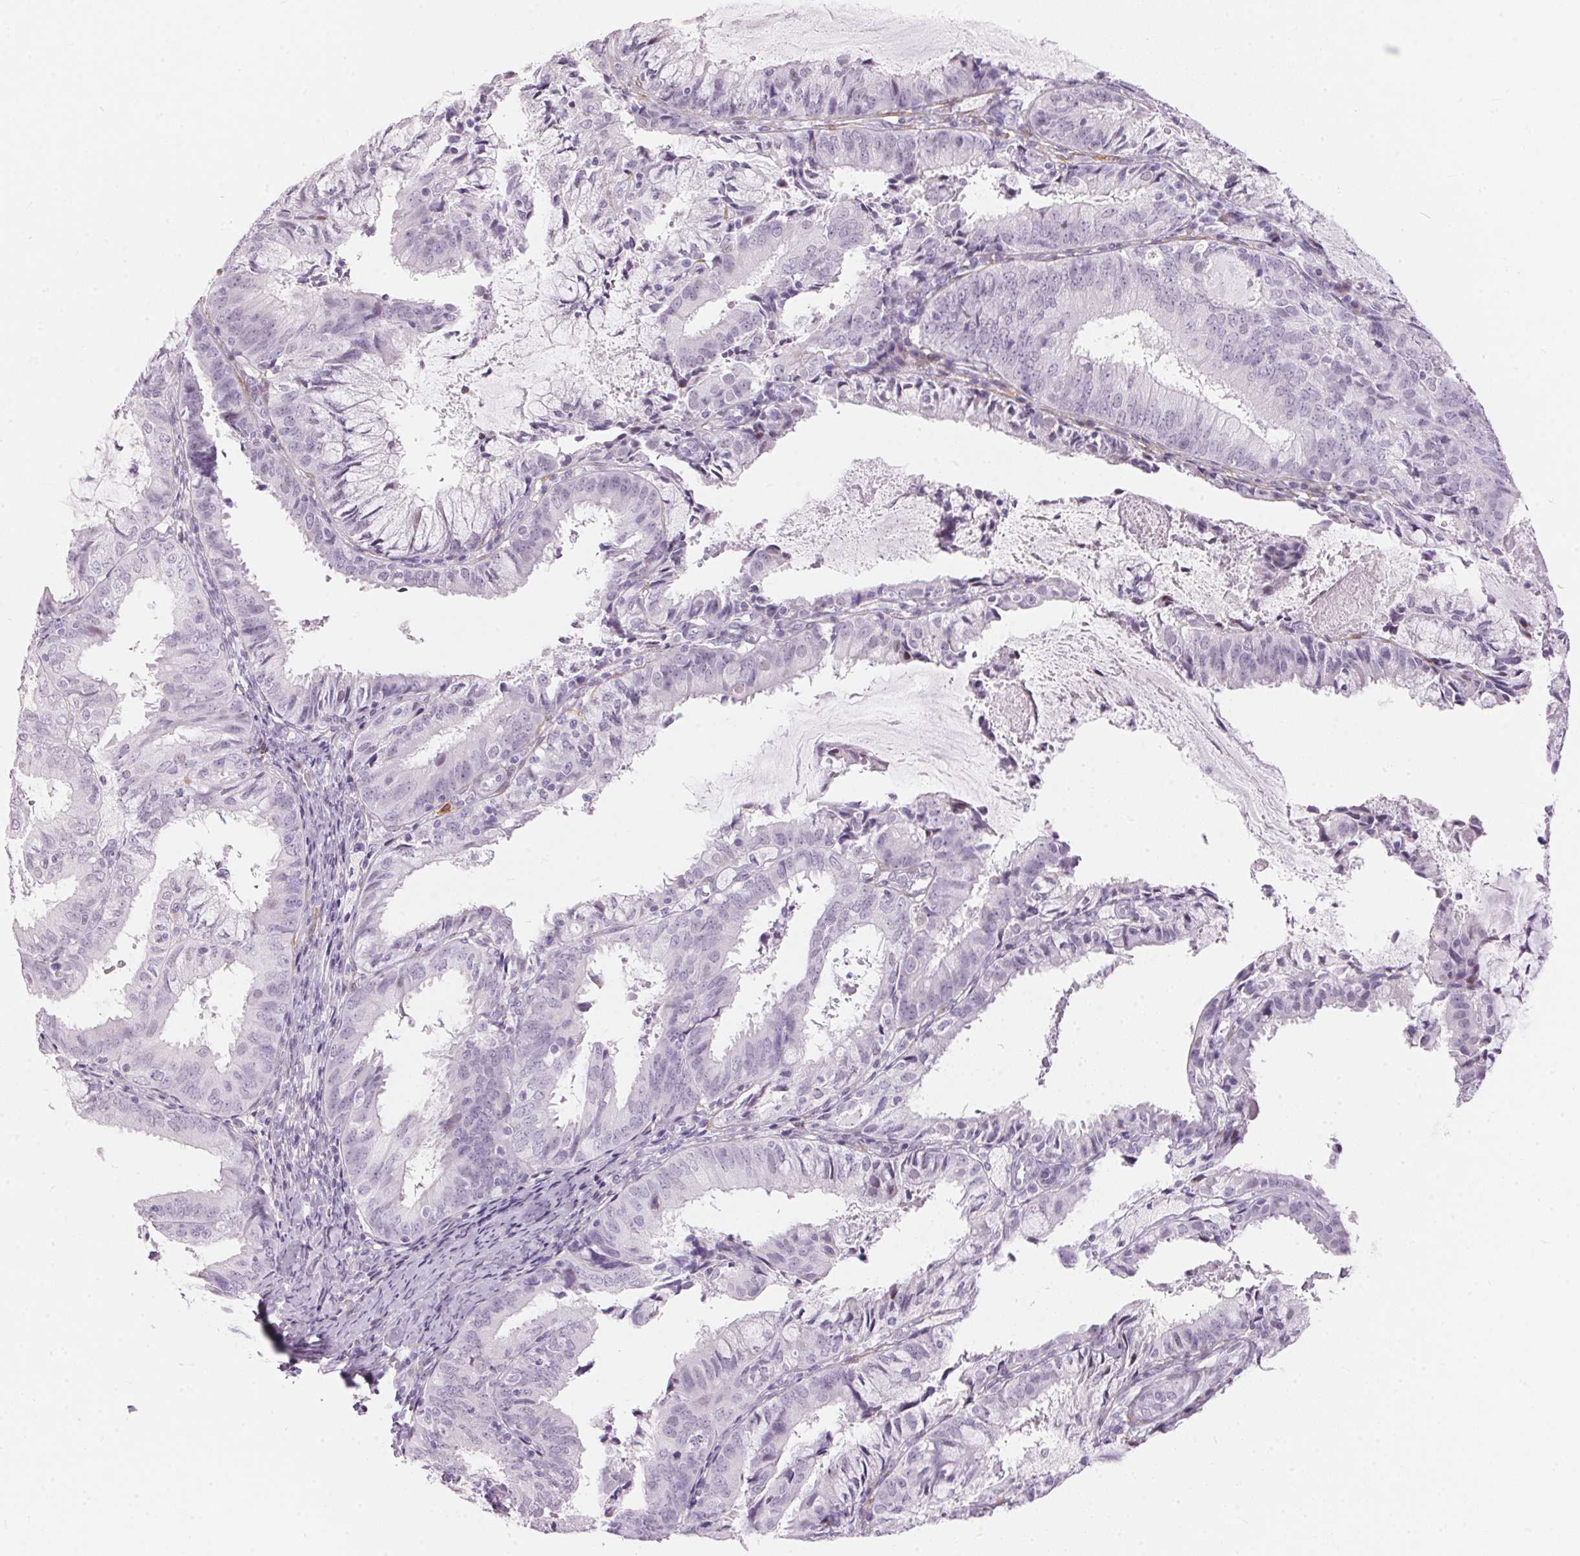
{"staining": {"intensity": "negative", "quantity": "none", "location": "none"}, "tissue": "endometrial cancer", "cell_type": "Tumor cells", "image_type": "cancer", "snomed": [{"axis": "morphology", "description": "Adenocarcinoma, NOS"}, {"axis": "topography", "description": "Endometrium"}], "caption": "Immunohistochemistry image of neoplastic tissue: endometrial adenocarcinoma stained with DAB displays no significant protein expression in tumor cells. The staining was performed using DAB (3,3'-diaminobenzidine) to visualize the protein expression in brown, while the nuclei were stained in blue with hematoxylin (Magnification: 20x).", "gene": "CADPS", "patient": {"sex": "female", "age": 57}}